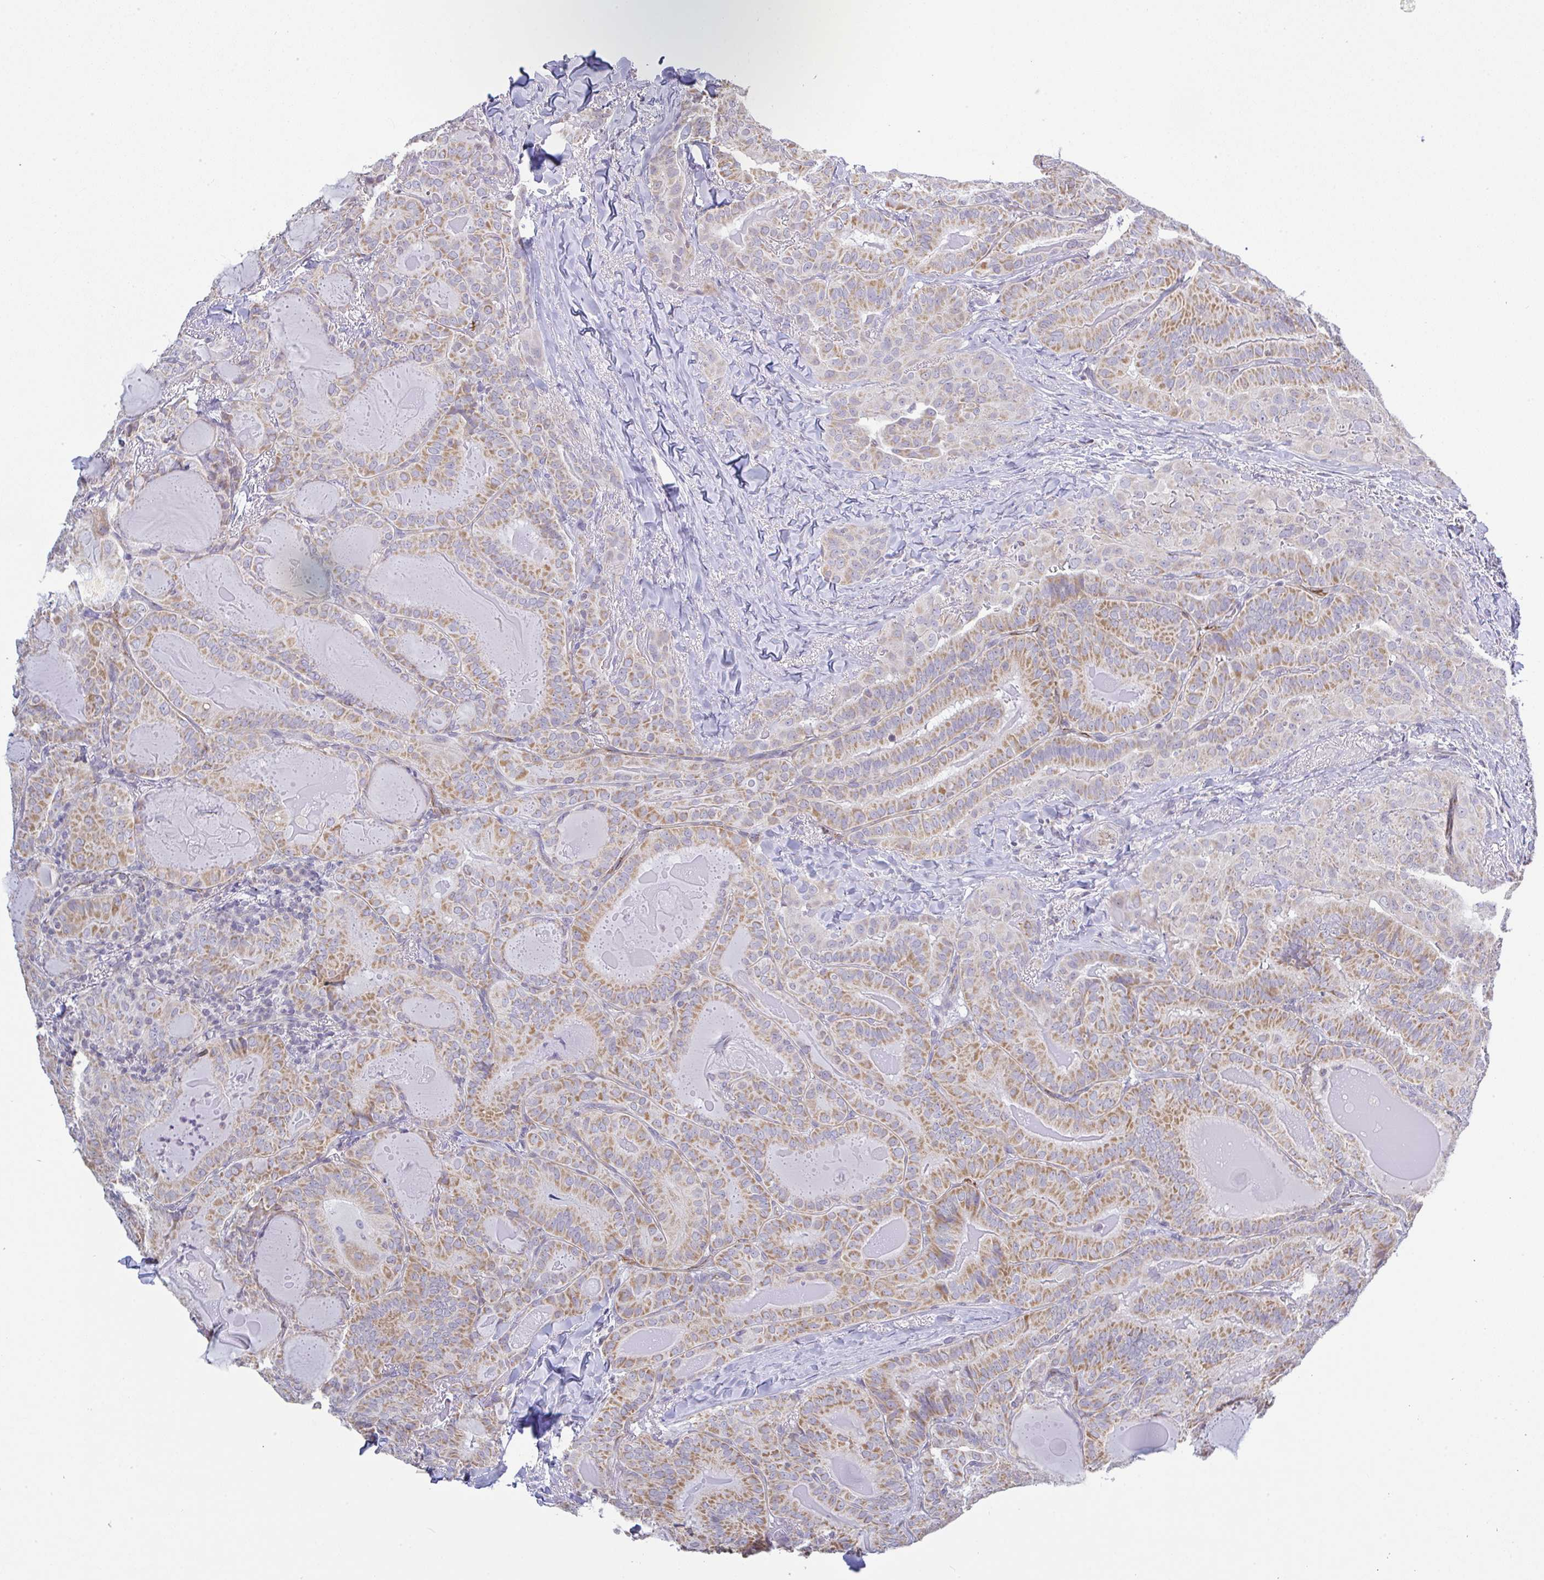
{"staining": {"intensity": "moderate", "quantity": "25%-75%", "location": "cytoplasmic/membranous"}, "tissue": "thyroid cancer", "cell_type": "Tumor cells", "image_type": "cancer", "snomed": [{"axis": "morphology", "description": "Papillary adenocarcinoma, NOS"}, {"axis": "topography", "description": "Thyroid gland"}], "caption": "This is a histology image of immunohistochemistry staining of thyroid papillary adenocarcinoma, which shows moderate expression in the cytoplasmic/membranous of tumor cells.", "gene": "PLCD4", "patient": {"sex": "female", "age": 68}}